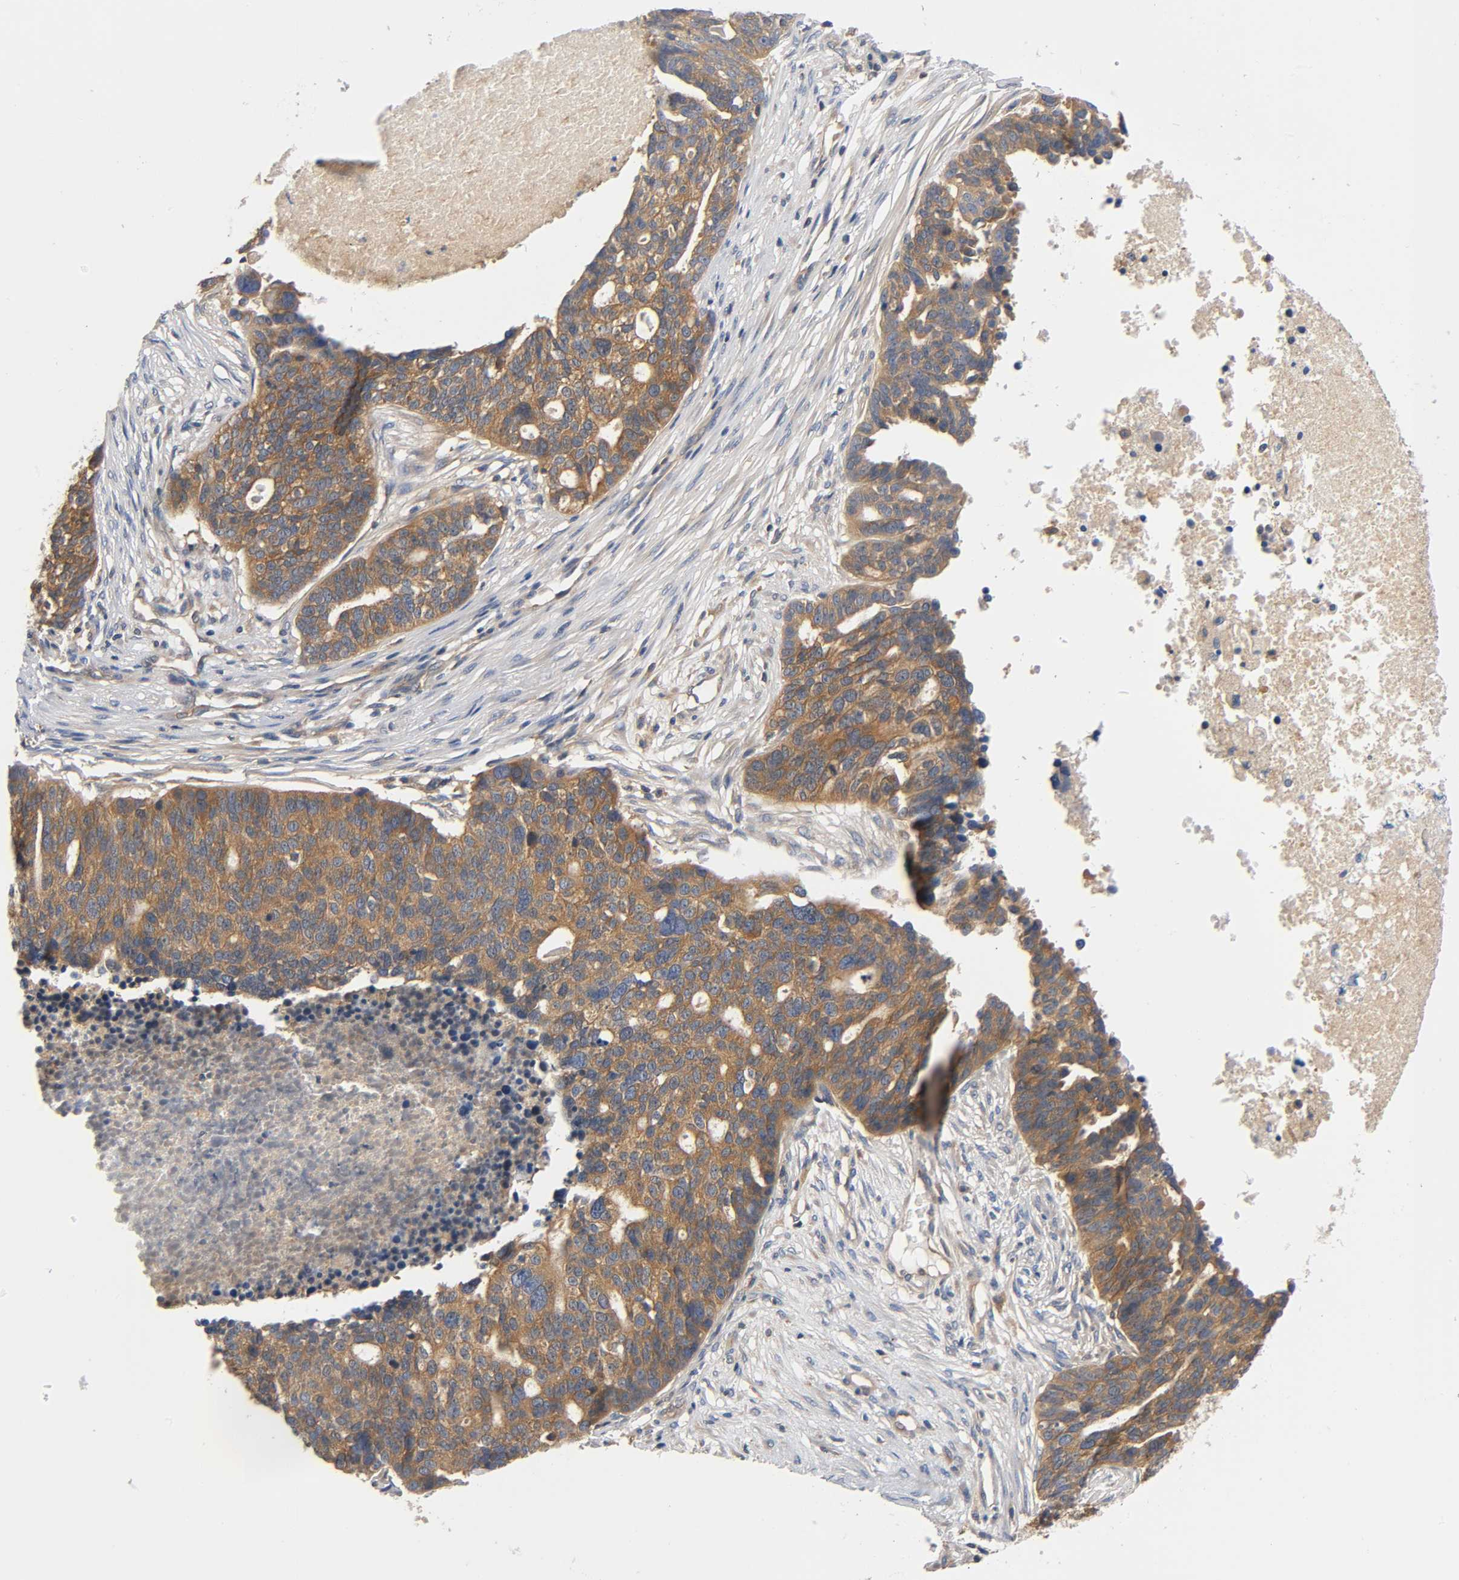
{"staining": {"intensity": "moderate", "quantity": ">75%", "location": "cytoplasmic/membranous"}, "tissue": "ovarian cancer", "cell_type": "Tumor cells", "image_type": "cancer", "snomed": [{"axis": "morphology", "description": "Cystadenocarcinoma, serous, NOS"}, {"axis": "topography", "description": "Ovary"}], "caption": "Protein expression analysis of human ovarian cancer (serous cystadenocarcinoma) reveals moderate cytoplasmic/membranous expression in approximately >75% of tumor cells. The staining is performed using DAB brown chromogen to label protein expression. The nuclei are counter-stained blue using hematoxylin.", "gene": "PRKAB1", "patient": {"sex": "female", "age": 59}}